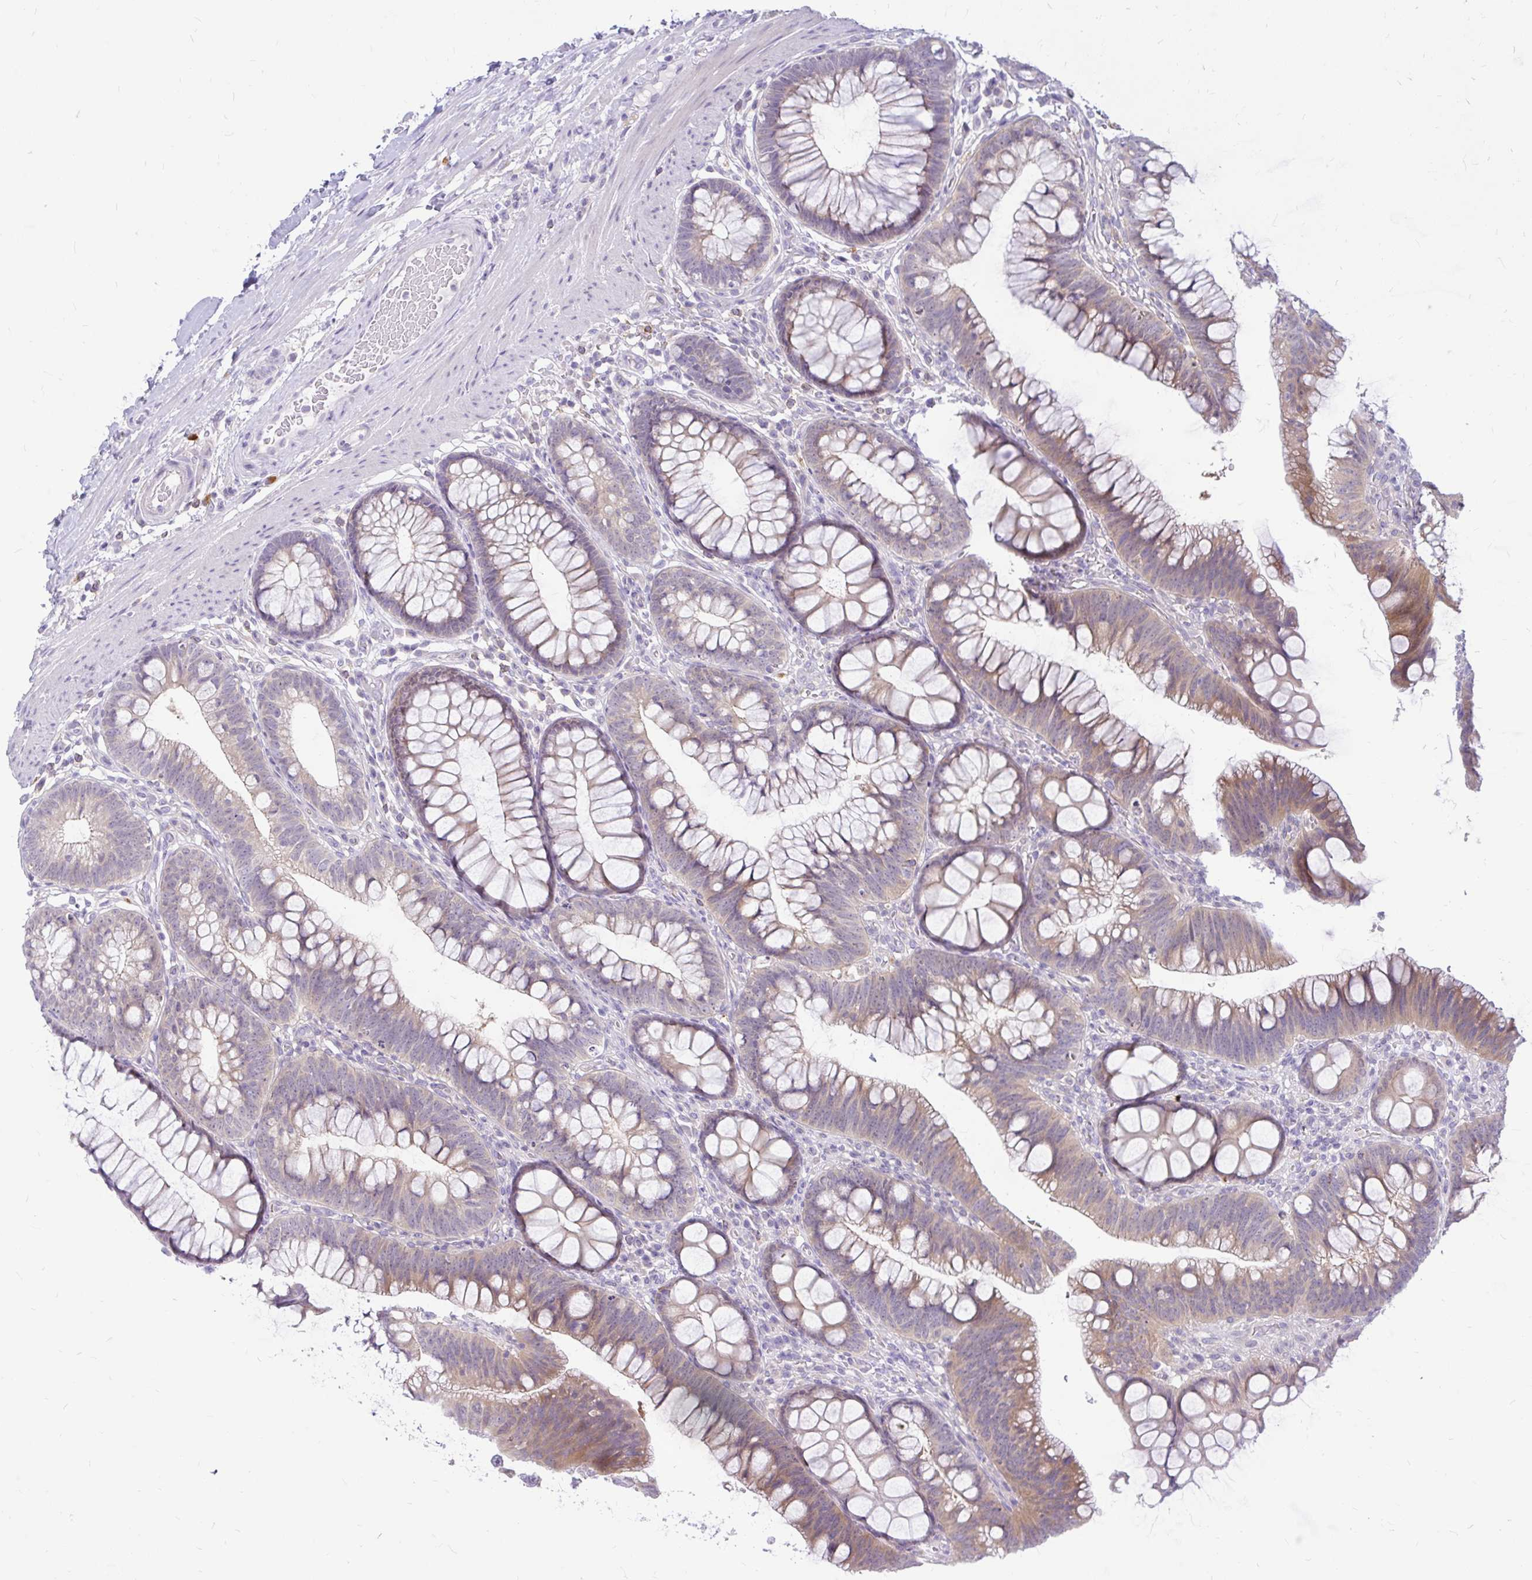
{"staining": {"intensity": "negative", "quantity": "none", "location": "none"}, "tissue": "colon", "cell_type": "Endothelial cells", "image_type": "normal", "snomed": [{"axis": "morphology", "description": "Normal tissue, NOS"}, {"axis": "morphology", "description": "Adenoma, NOS"}, {"axis": "topography", "description": "Soft tissue"}, {"axis": "topography", "description": "Colon"}], "caption": "Immunohistochemical staining of unremarkable colon shows no significant expression in endothelial cells. Brightfield microscopy of IHC stained with DAB (3,3'-diaminobenzidine) (brown) and hematoxylin (blue), captured at high magnification.", "gene": "MAP1LC3A", "patient": {"sex": "male", "age": 47}}